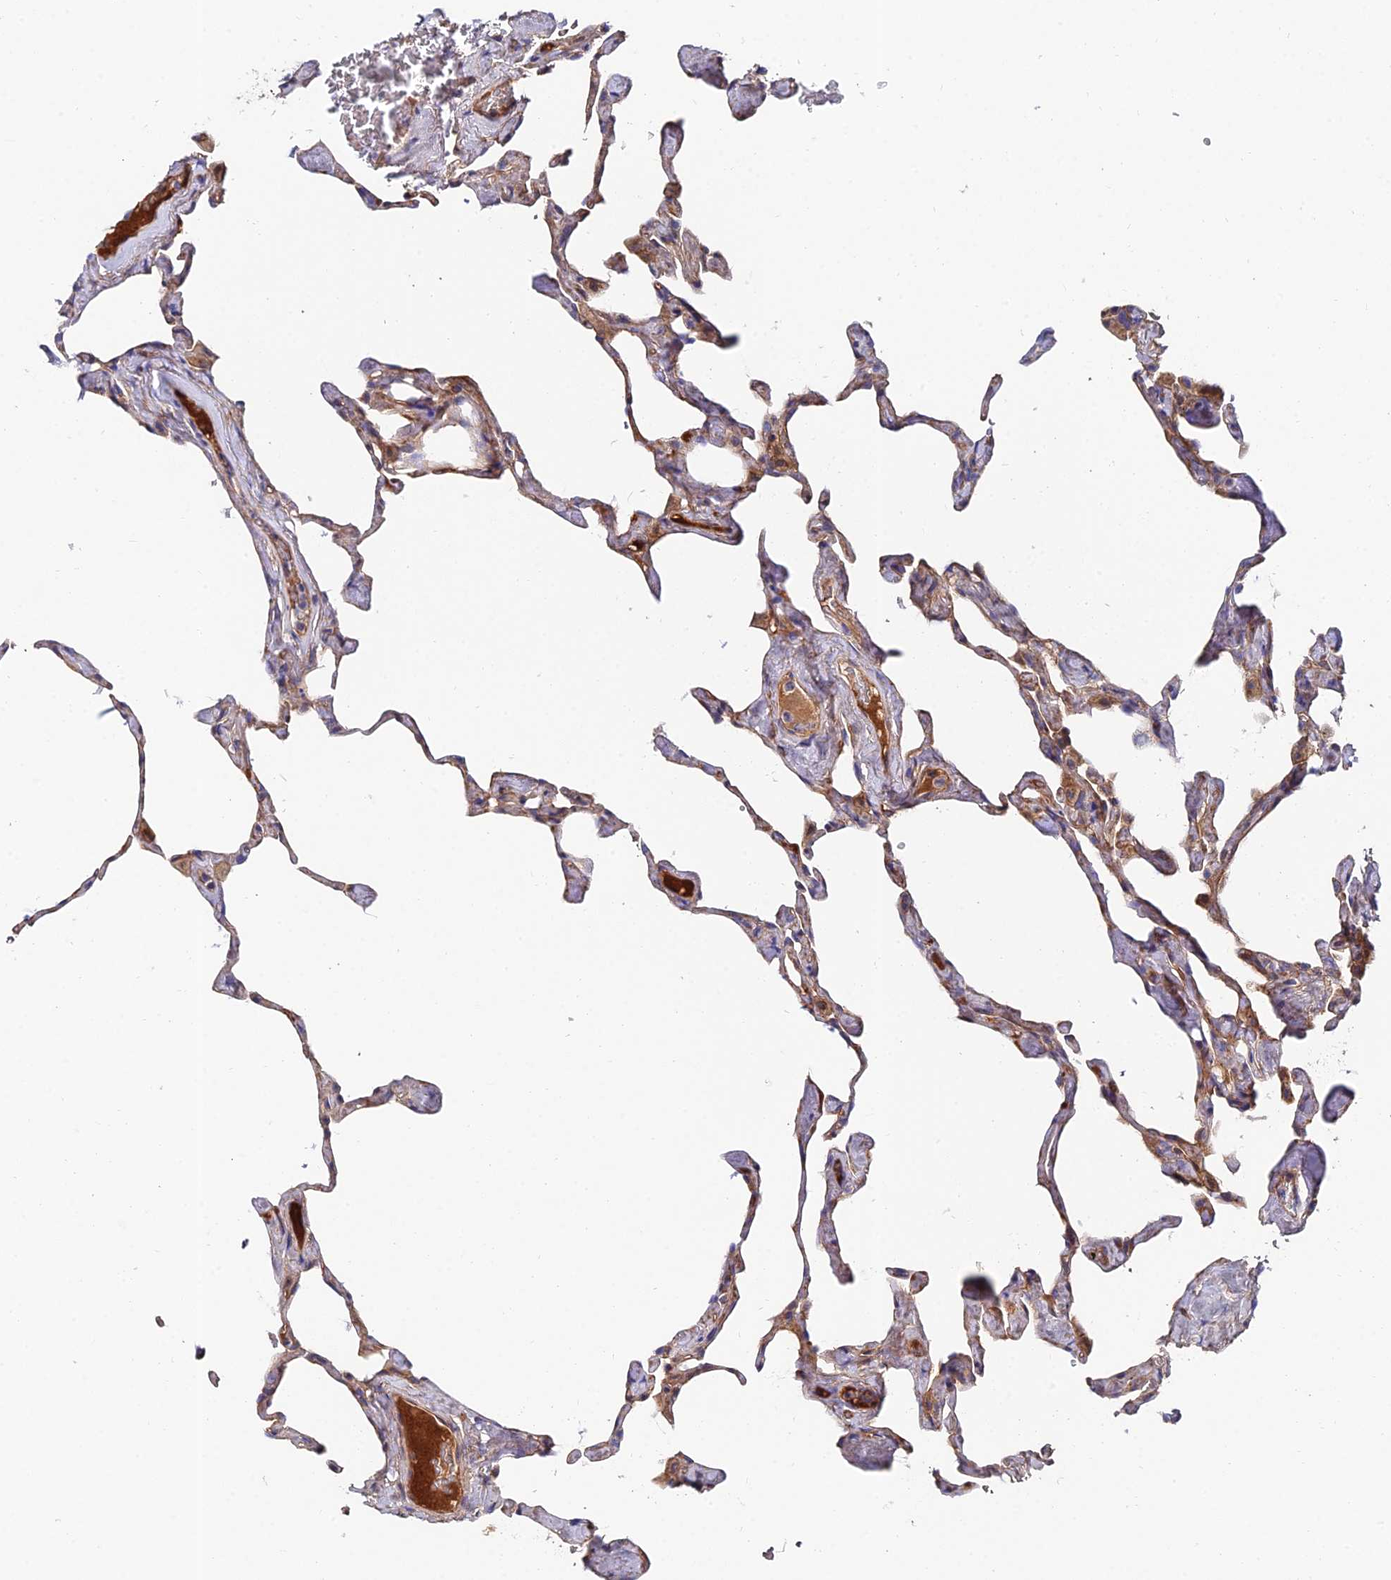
{"staining": {"intensity": "moderate", "quantity": "25%-75%", "location": "cytoplasmic/membranous"}, "tissue": "lung", "cell_type": "Alveolar cells", "image_type": "normal", "snomed": [{"axis": "morphology", "description": "Normal tissue, NOS"}, {"axis": "topography", "description": "Lung"}], "caption": "About 25%-75% of alveolar cells in benign human lung demonstrate moderate cytoplasmic/membranous protein expression as visualized by brown immunohistochemical staining.", "gene": "ADGRF3", "patient": {"sex": "male", "age": 65}}